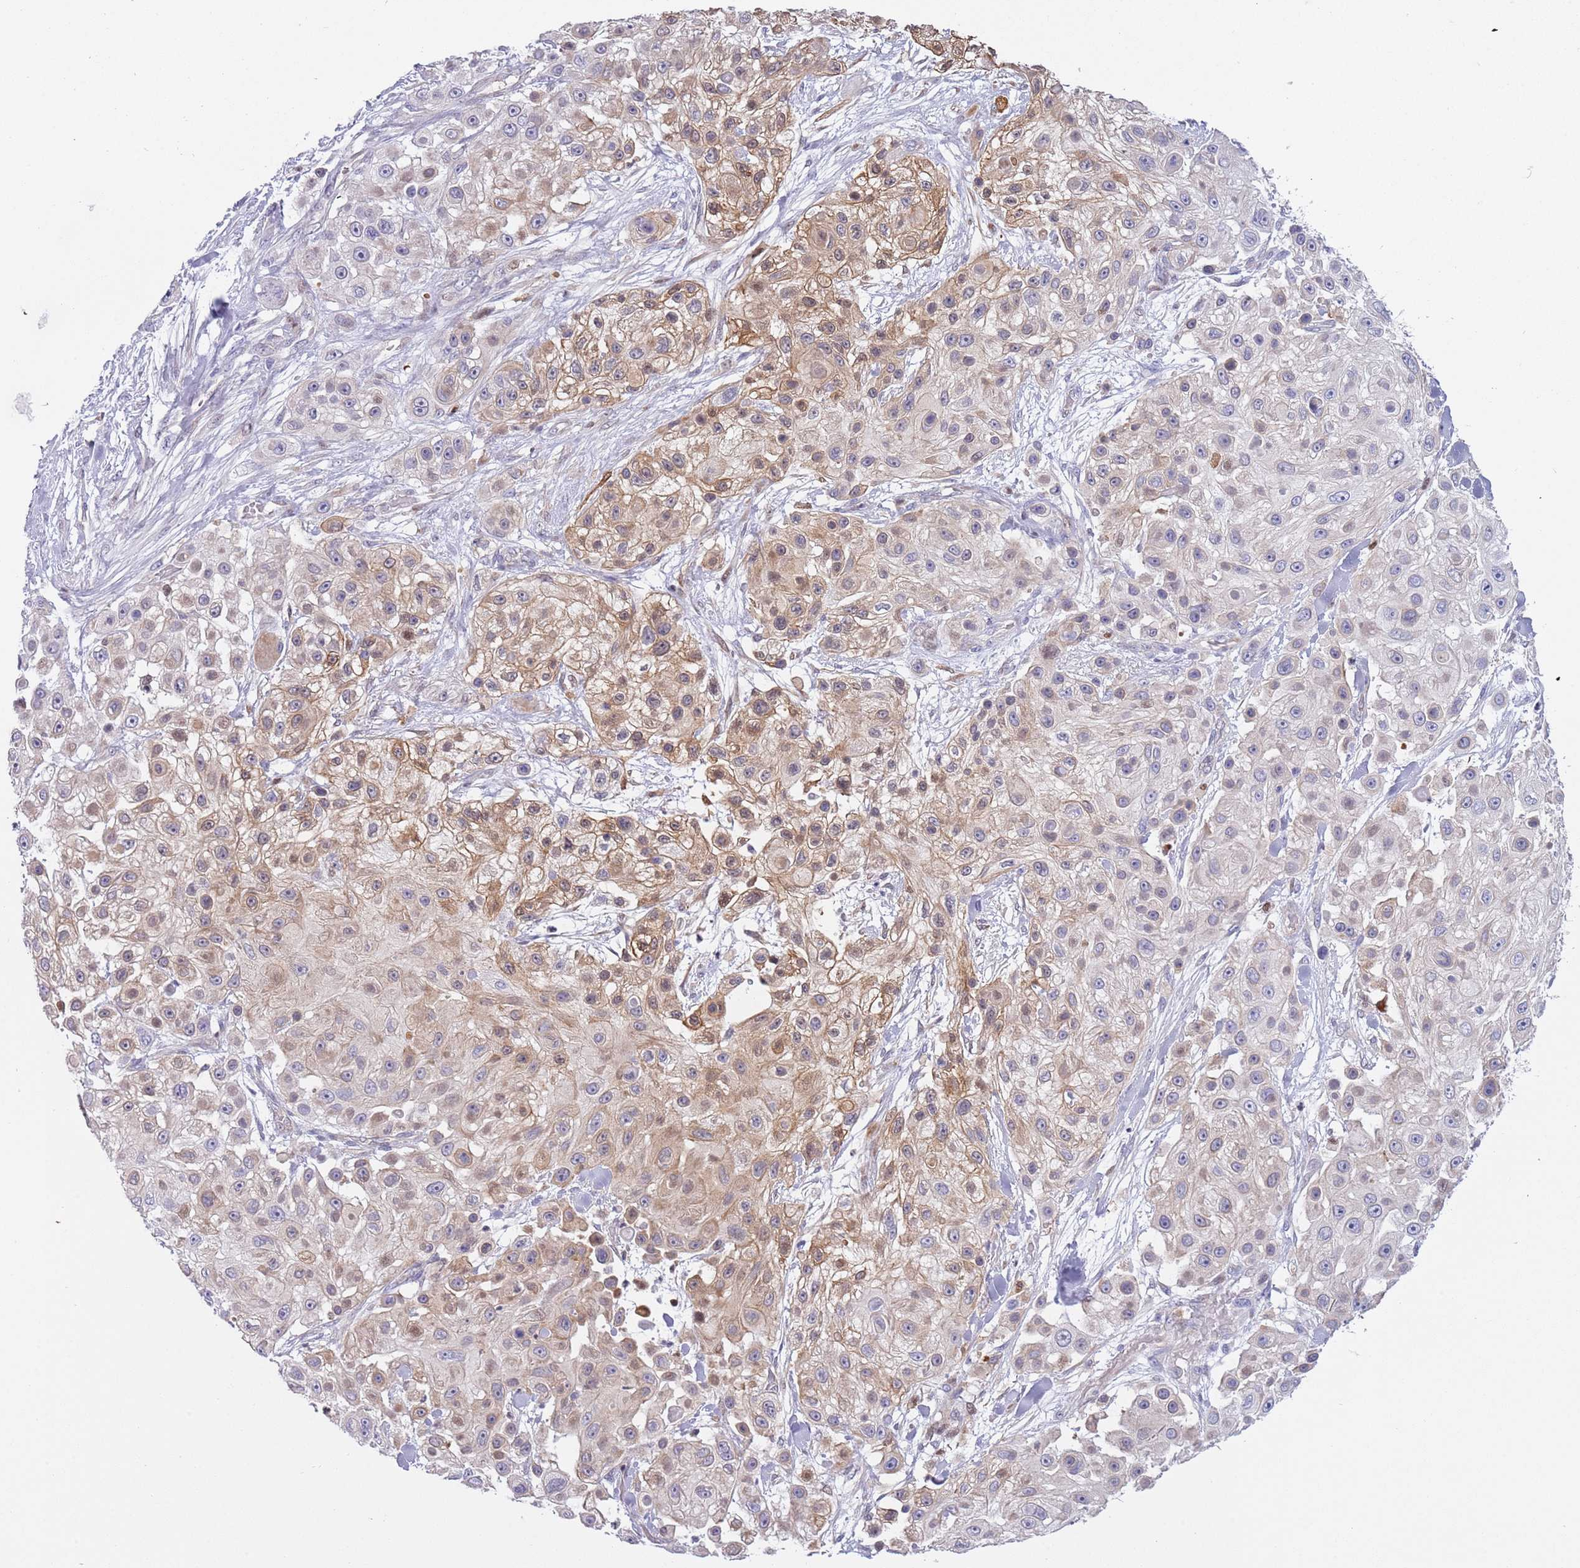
{"staining": {"intensity": "moderate", "quantity": "25%-75%", "location": "cytoplasmic/membranous"}, "tissue": "skin cancer", "cell_type": "Tumor cells", "image_type": "cancer", "snomed": [{"axis": "morphology", "description": "Squamous cell carcinoma, NOS"}, {"axis": "topography", "description": "Skin"}], "caption": "Immunohistochemical staining of human squamous cell carcinoma (skin) shows medium levels of moderate cytoplasmic/membranous staining in approximately 25%-75% of tumor cells.", "gene": "NBPF6", "patient": {"sex": "male", "age": 67}}